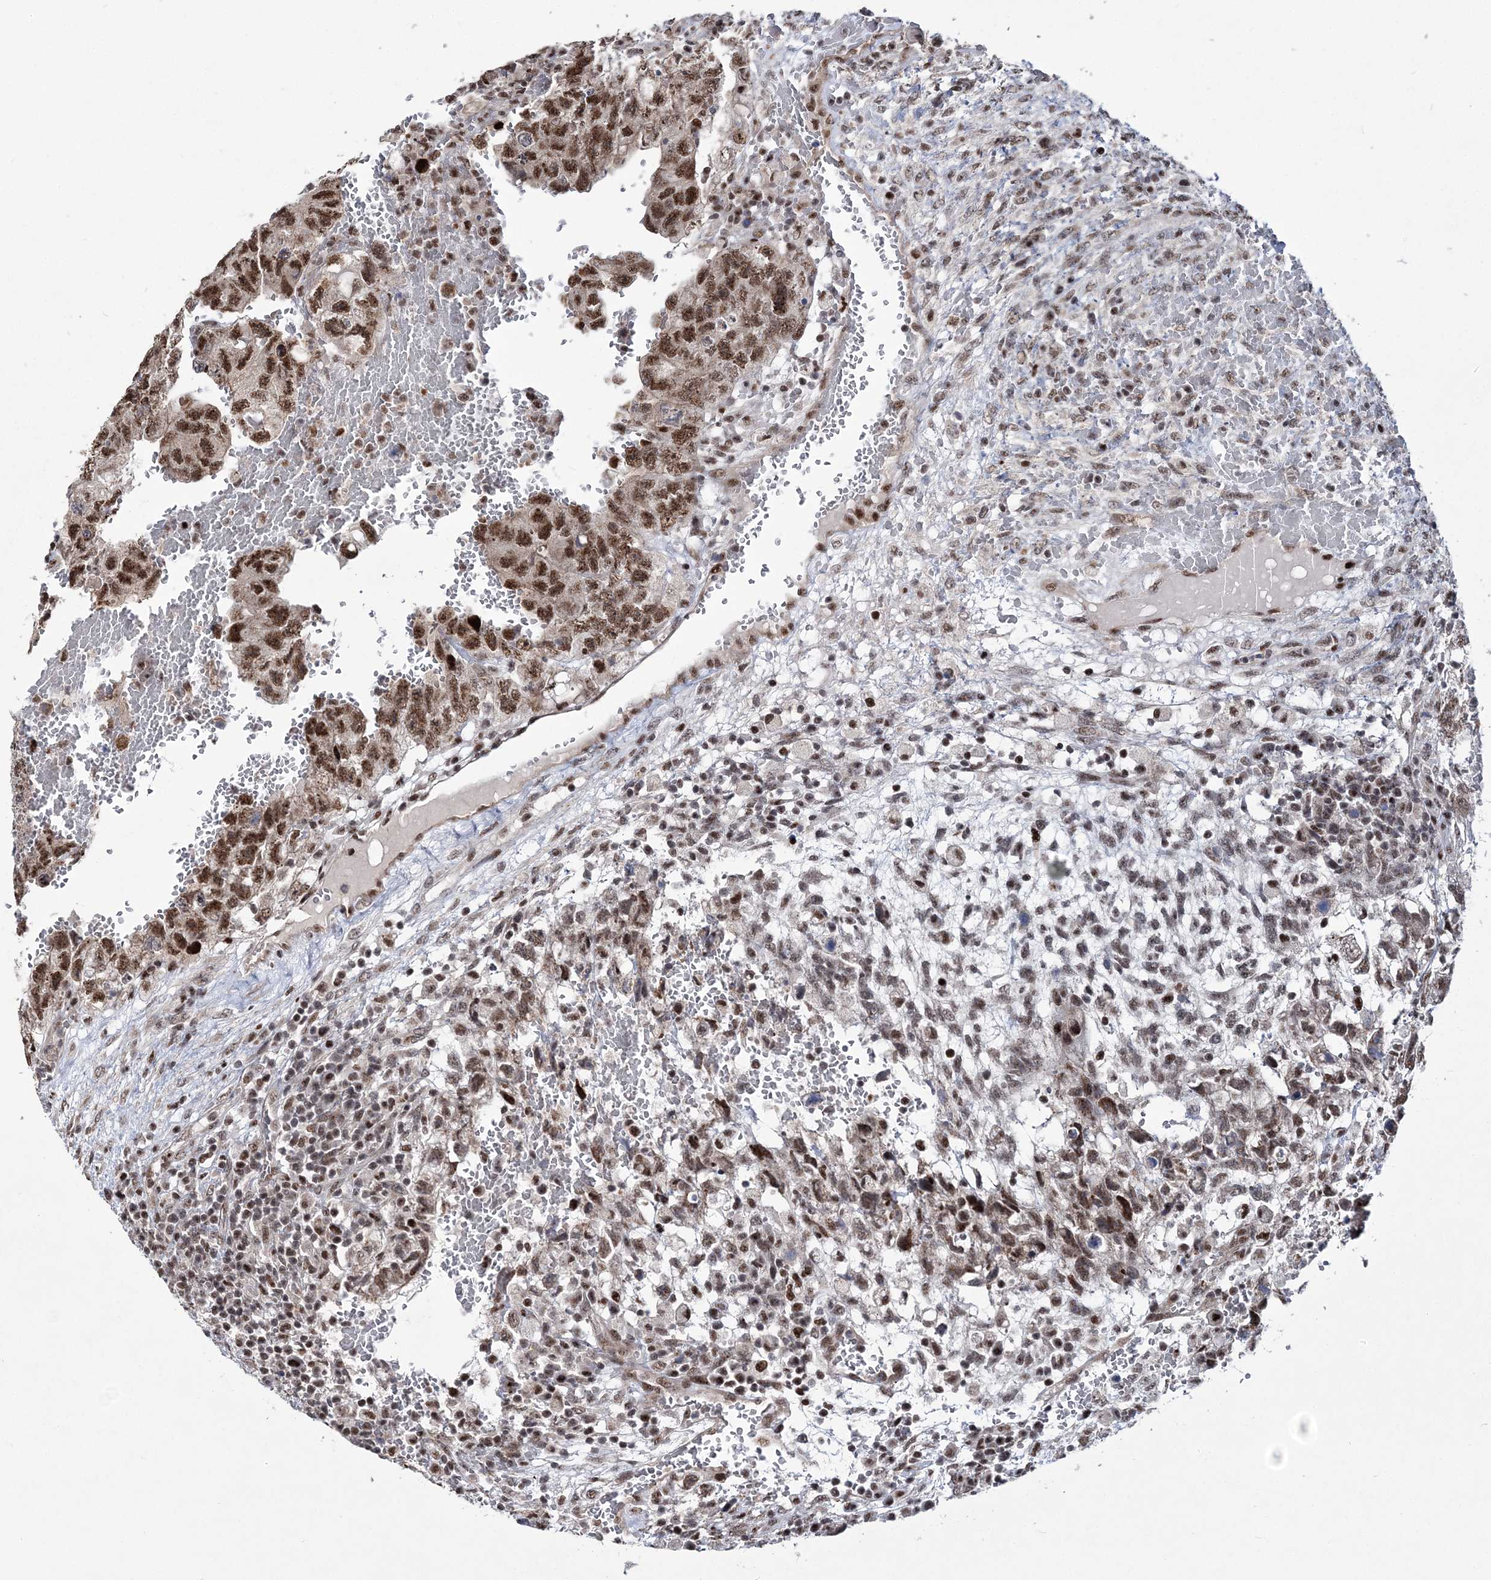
{"staining": {"intensity": "strong", "quantity": "25%-75%", "location": "nuclear"}, "tissue": "testis cancer", "cell_type": "Tumor cells", "image_type": "cancer", "snomed": [{"axis": "morphology", "description": "Carcinoma, Embryonal, NOS"}, {"axis": "topography", "description": "Testis"}], "caption": "The photomicrograph displays immunohistochemical staining of embryonal carcinoma (testis). There is strong nuclear staining is present in approximately 25%-75% of tumor cells. Ihc stains the protein in brown and the nuclei are stained blue.", "gene": "TATDN2", "patient": {"sex": "male", "age": 36}}